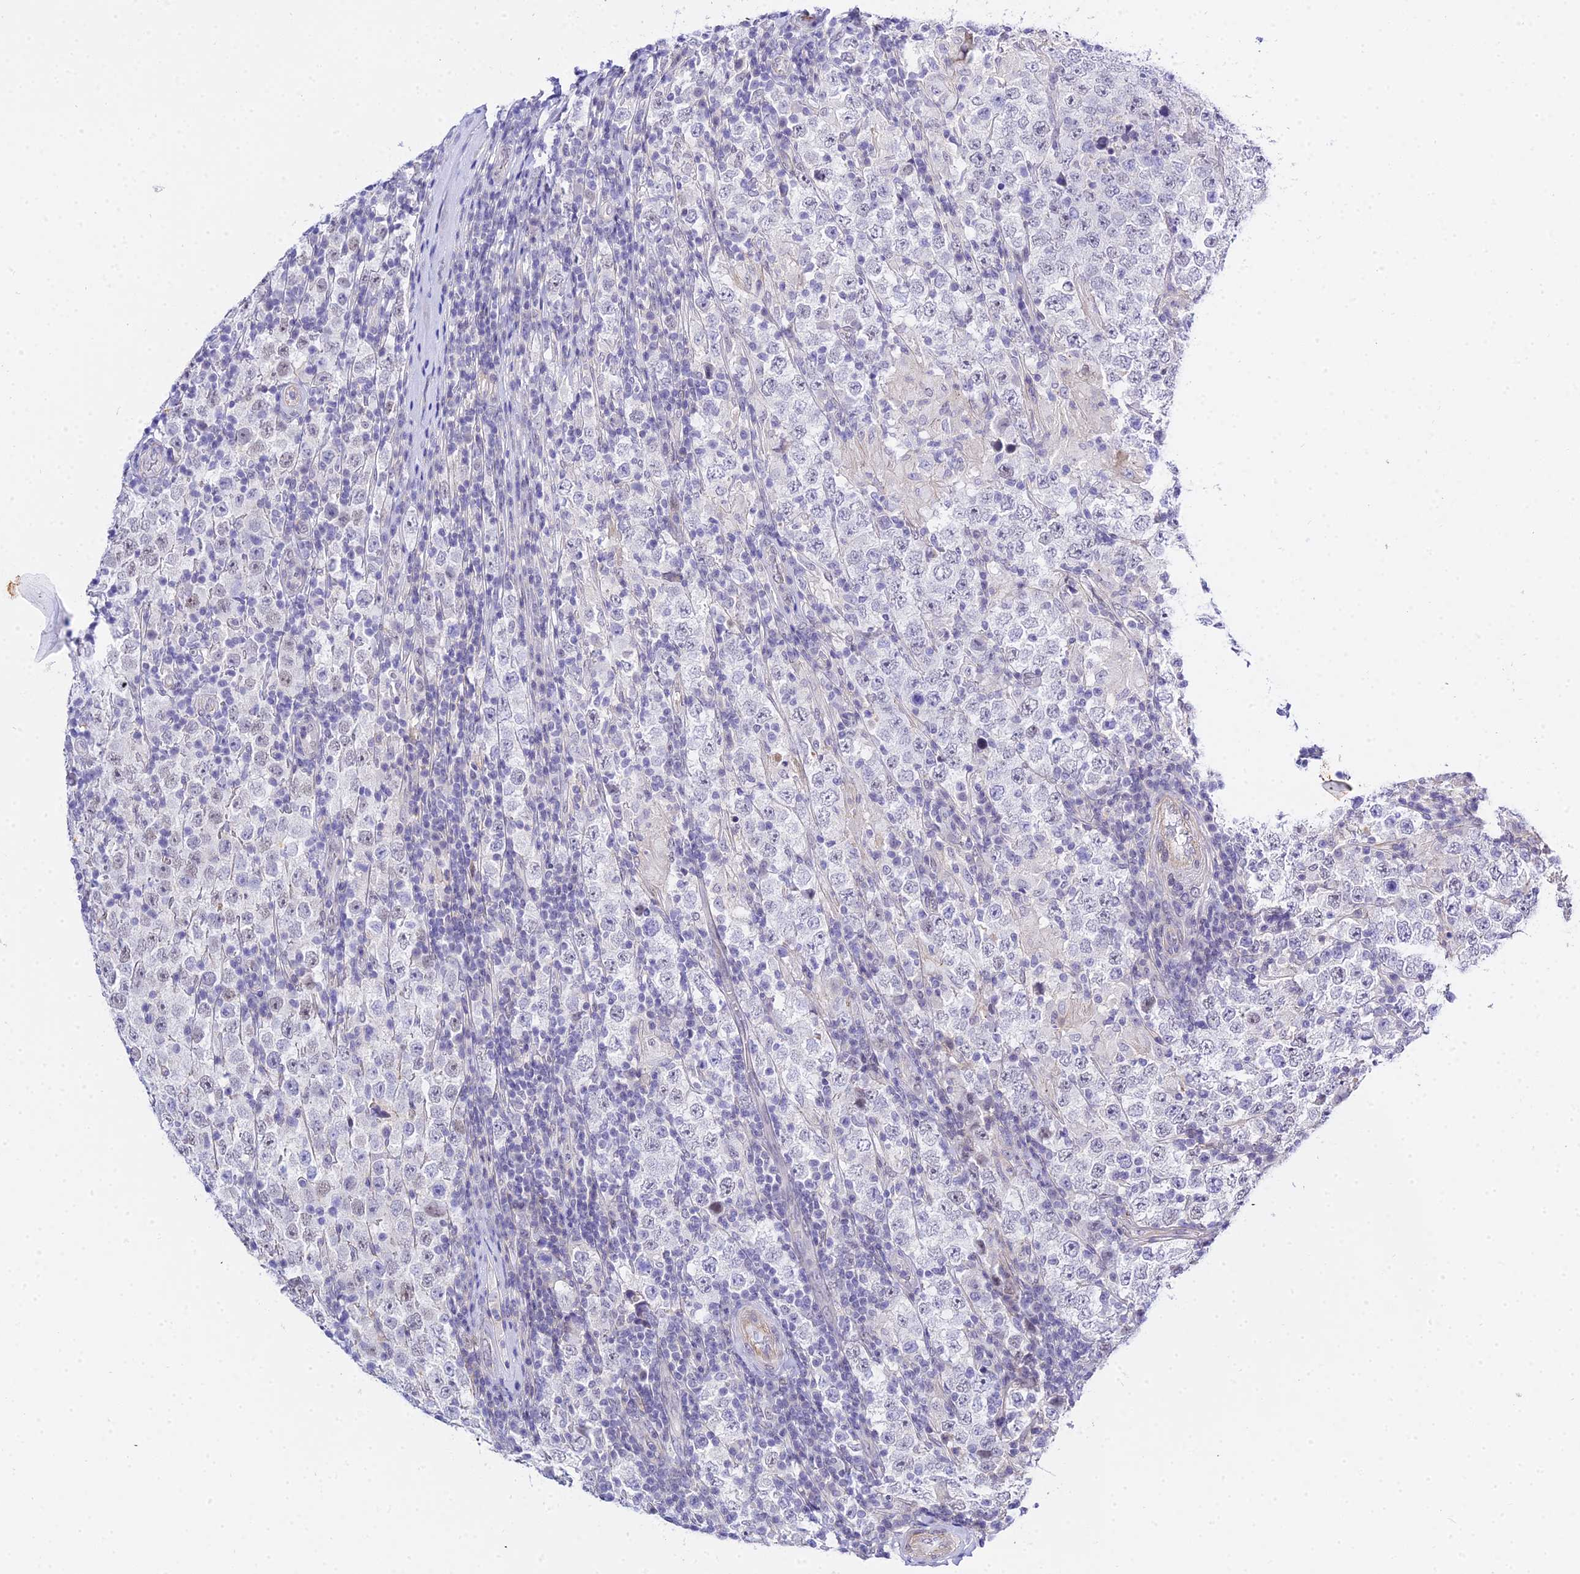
{"staining": {"intensity": "negative", "quantity": "none", "location": "none"}, "tissue": "testis cancer", "cell_type": "Tumor cells", "image_type": "cancer", "snomed": [{"axis": "morphology", "description": "Normal tissue, NOS"}, {"axis": "morphology", "description": "Urothelial carcinoma, High grade"}, {"axis": "morphology", "description": "Seminoma, NOS"}, {"axis": "morphology", "description": "Carcinoma, Embryonal, NOS"}, {"axis": "topography", "description": "Urinary bladder"}, {"axis": "topography", "description": "Testis"}], "caption": "Histopathology image shows no significant protein staining in tumor cells of testis cancer.", "gene": "ZNF628", "patient": {"sex": "male", "age": 41}}